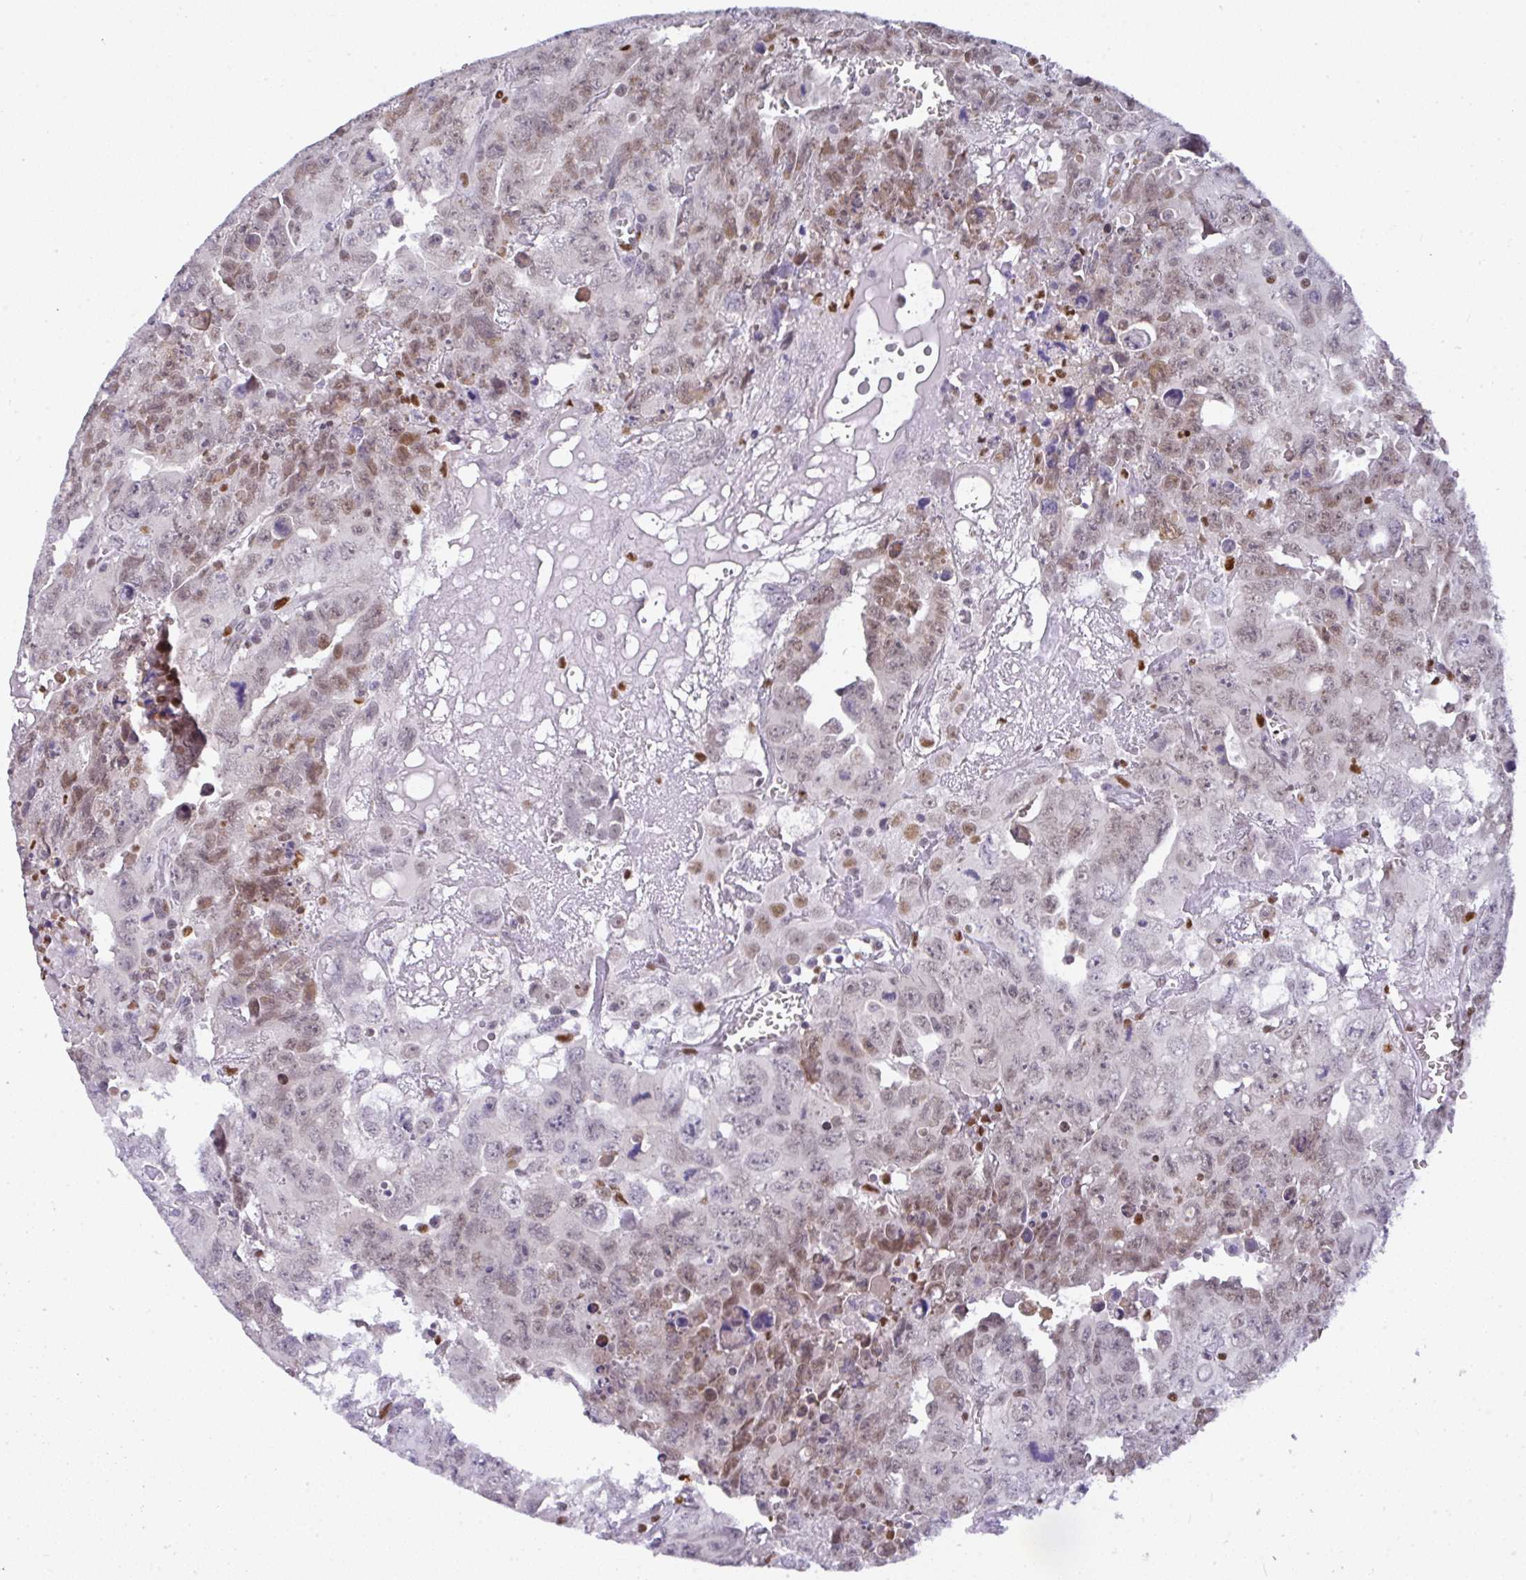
{"staining": {"intensity": "weak", "quantity": "25%-75%", "location": "nuclear"}, "tissue": "testis cancer", "cell_type": "Tumor cells", "image_type": "cancer", "snomed": [{"axis": "morphology", "description": "Carcinoma, Embryonal, NOS"}, {"axis": "topography", "description": "Testis"}], "caption": "Weak nuclear protein positivity is identified in approximately 25%-75% of tumor cells in testis embryonal carcinoma. The staining was performed using DAB to visualize the protein expression in brown, while the nuclei were stained in blue with hematoxylin (Magnification: 20x).", "gene": "BBX", "patient": {"sex": "male", "age": 24}}